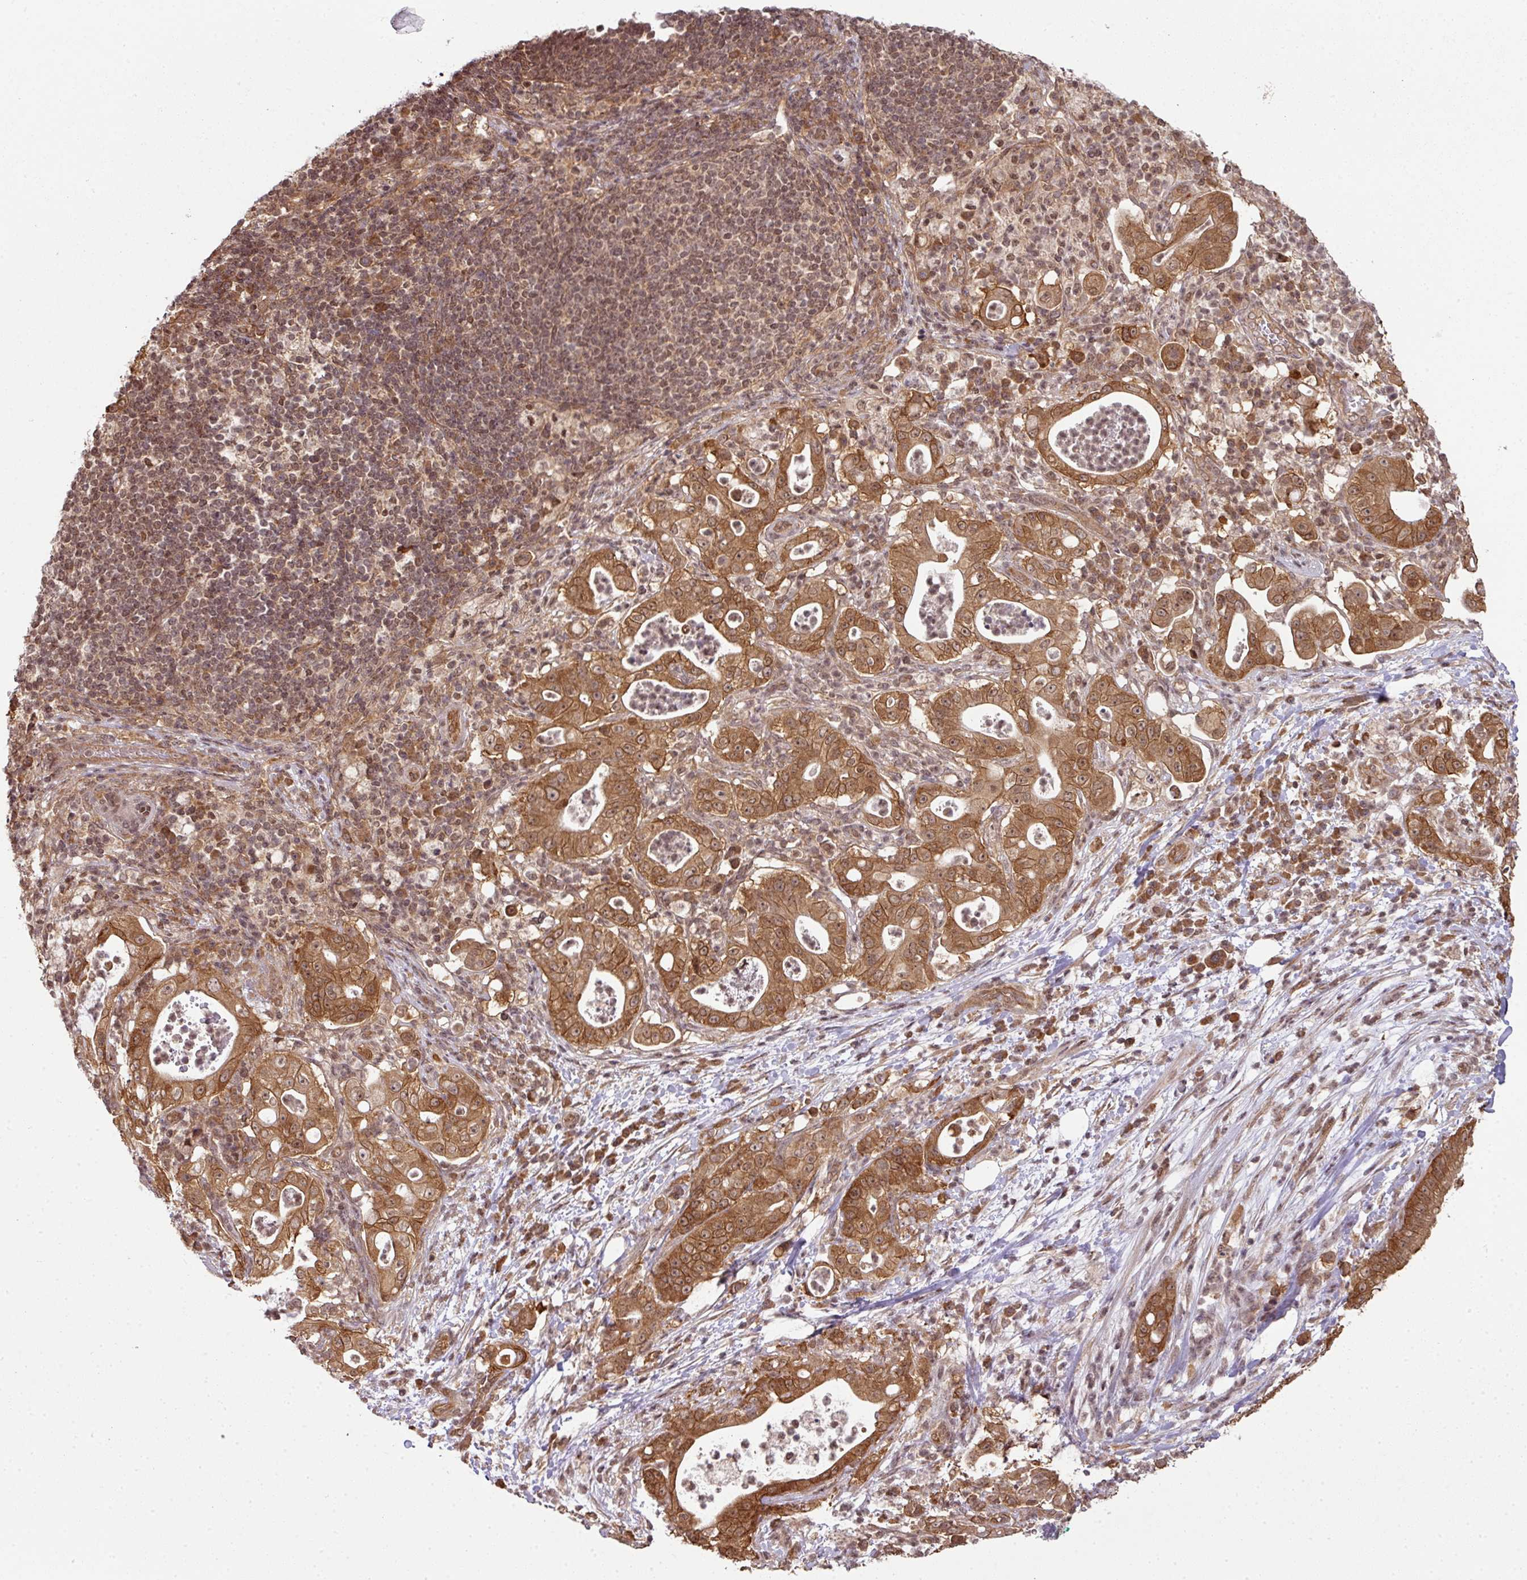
{"staining": {"intensity": "strong", "quantity": ">75%", "location": "cytoplasmic/membranous,nuclear"}, "tissue": "pancreatic cancer", "cell_type": "Tumor cells", "image_type": "cancer", "snomed": [{"axis": "morphology", "description": "Adenocarcinoma, NOS"}, {"axis": "topography", "description": "Pancreas"}], "caption": "Protein staining of pancreatic adenocarcinoma tissue displays strong cytoplasmic/membranous and nuclear staining in about >75% of tumor cells. (brown staining indicates protein expression, while blue staining denotes nuclei).", "gene": "ANKRD18A", "patient": {"sex": "male", "age": 71}}